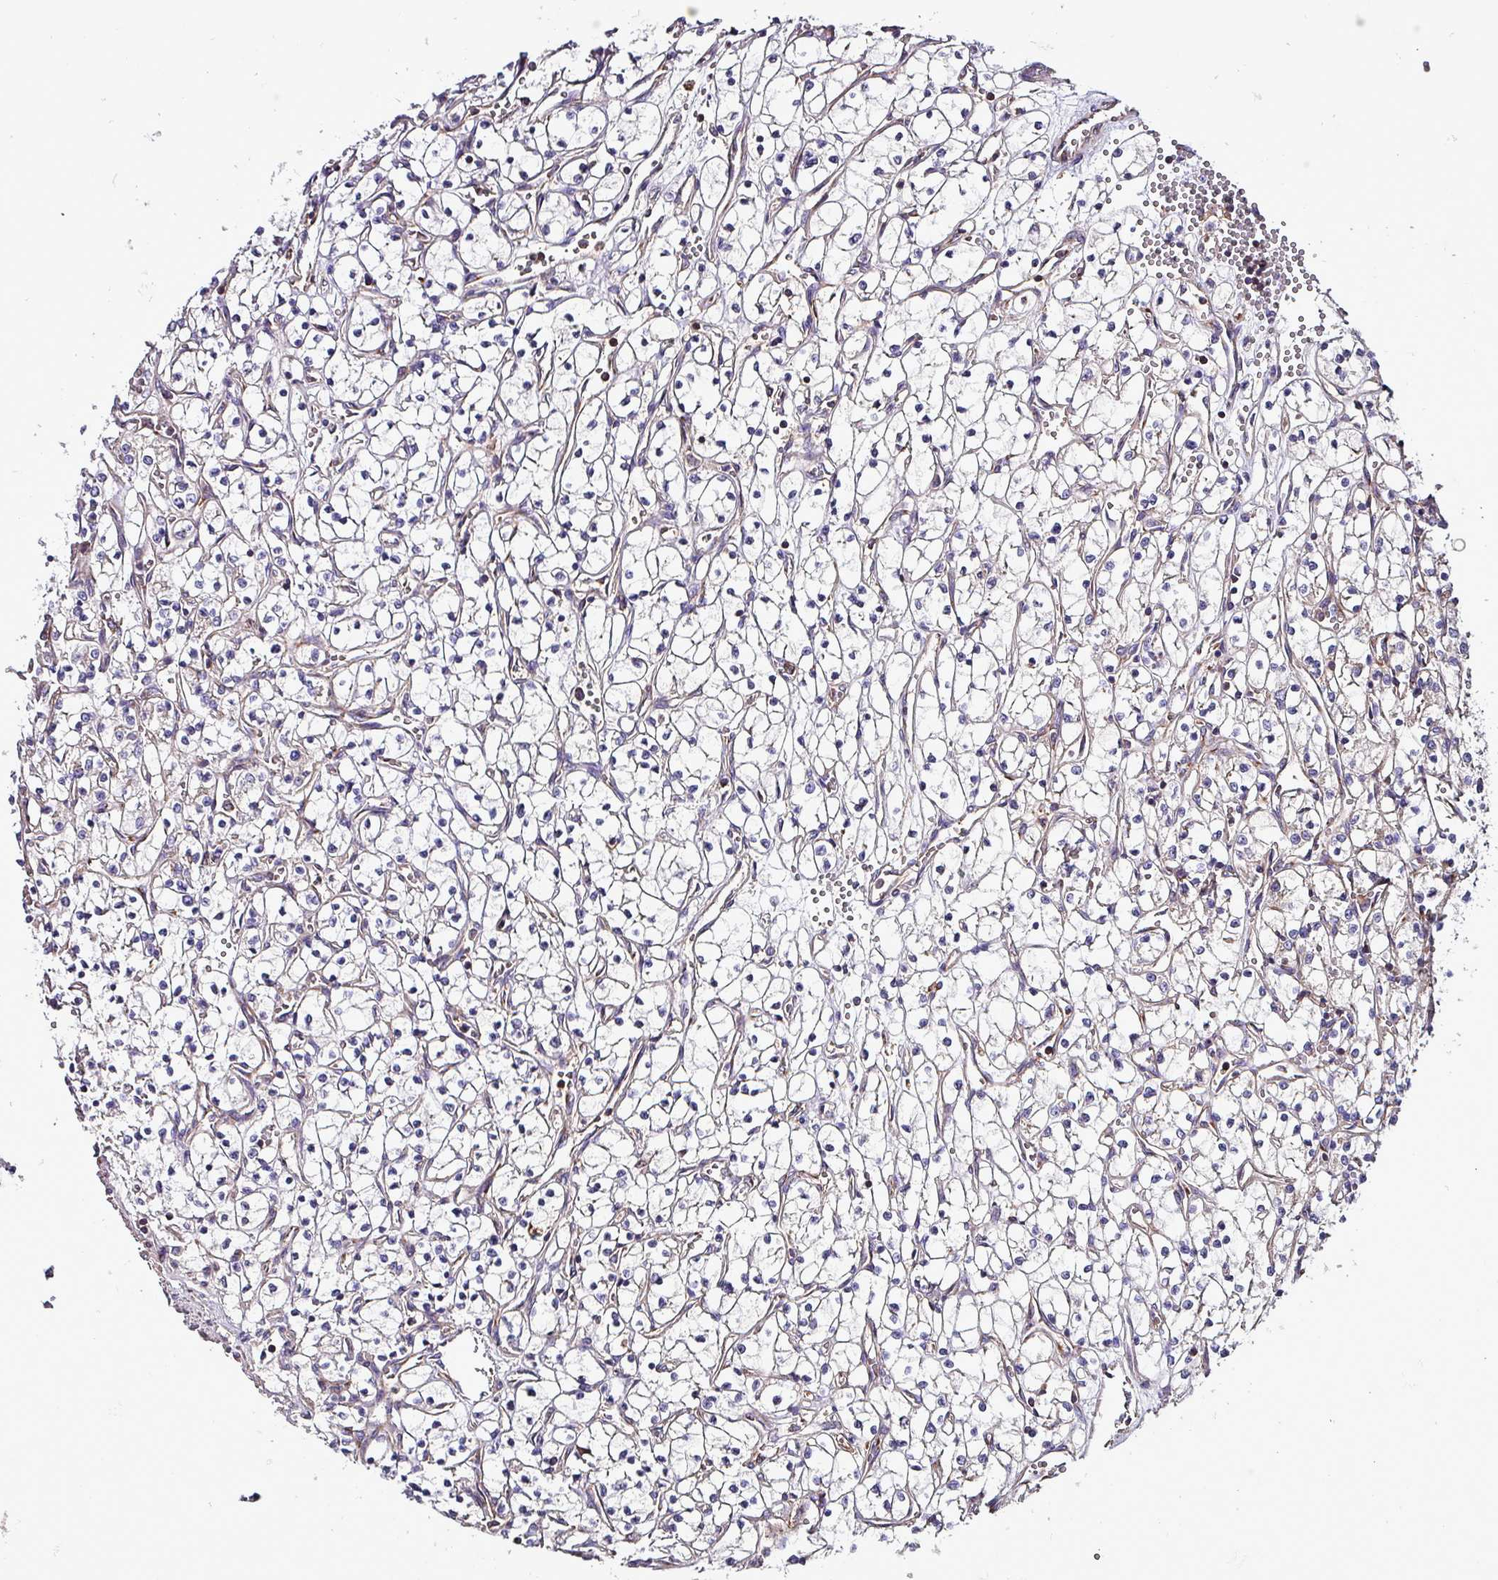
{"staining": {"intensity": "negative", "quantity": "none", "location": "none"}, "tissue": "renal cancer", "cell_type": "Tumor cells", "image_type": "cancer", "snomed": [{"axis": "morphology", "description": "Adenocarcinoma, NOS"}, {"axis": "topography", "description": "Kidney"}], "caption": "IHC image of renal cancer stained for a protein (brown), which shows no expression in tumor cells.", "gene": "VAMP4", "patient": {"sex": "female", "age": 69}}